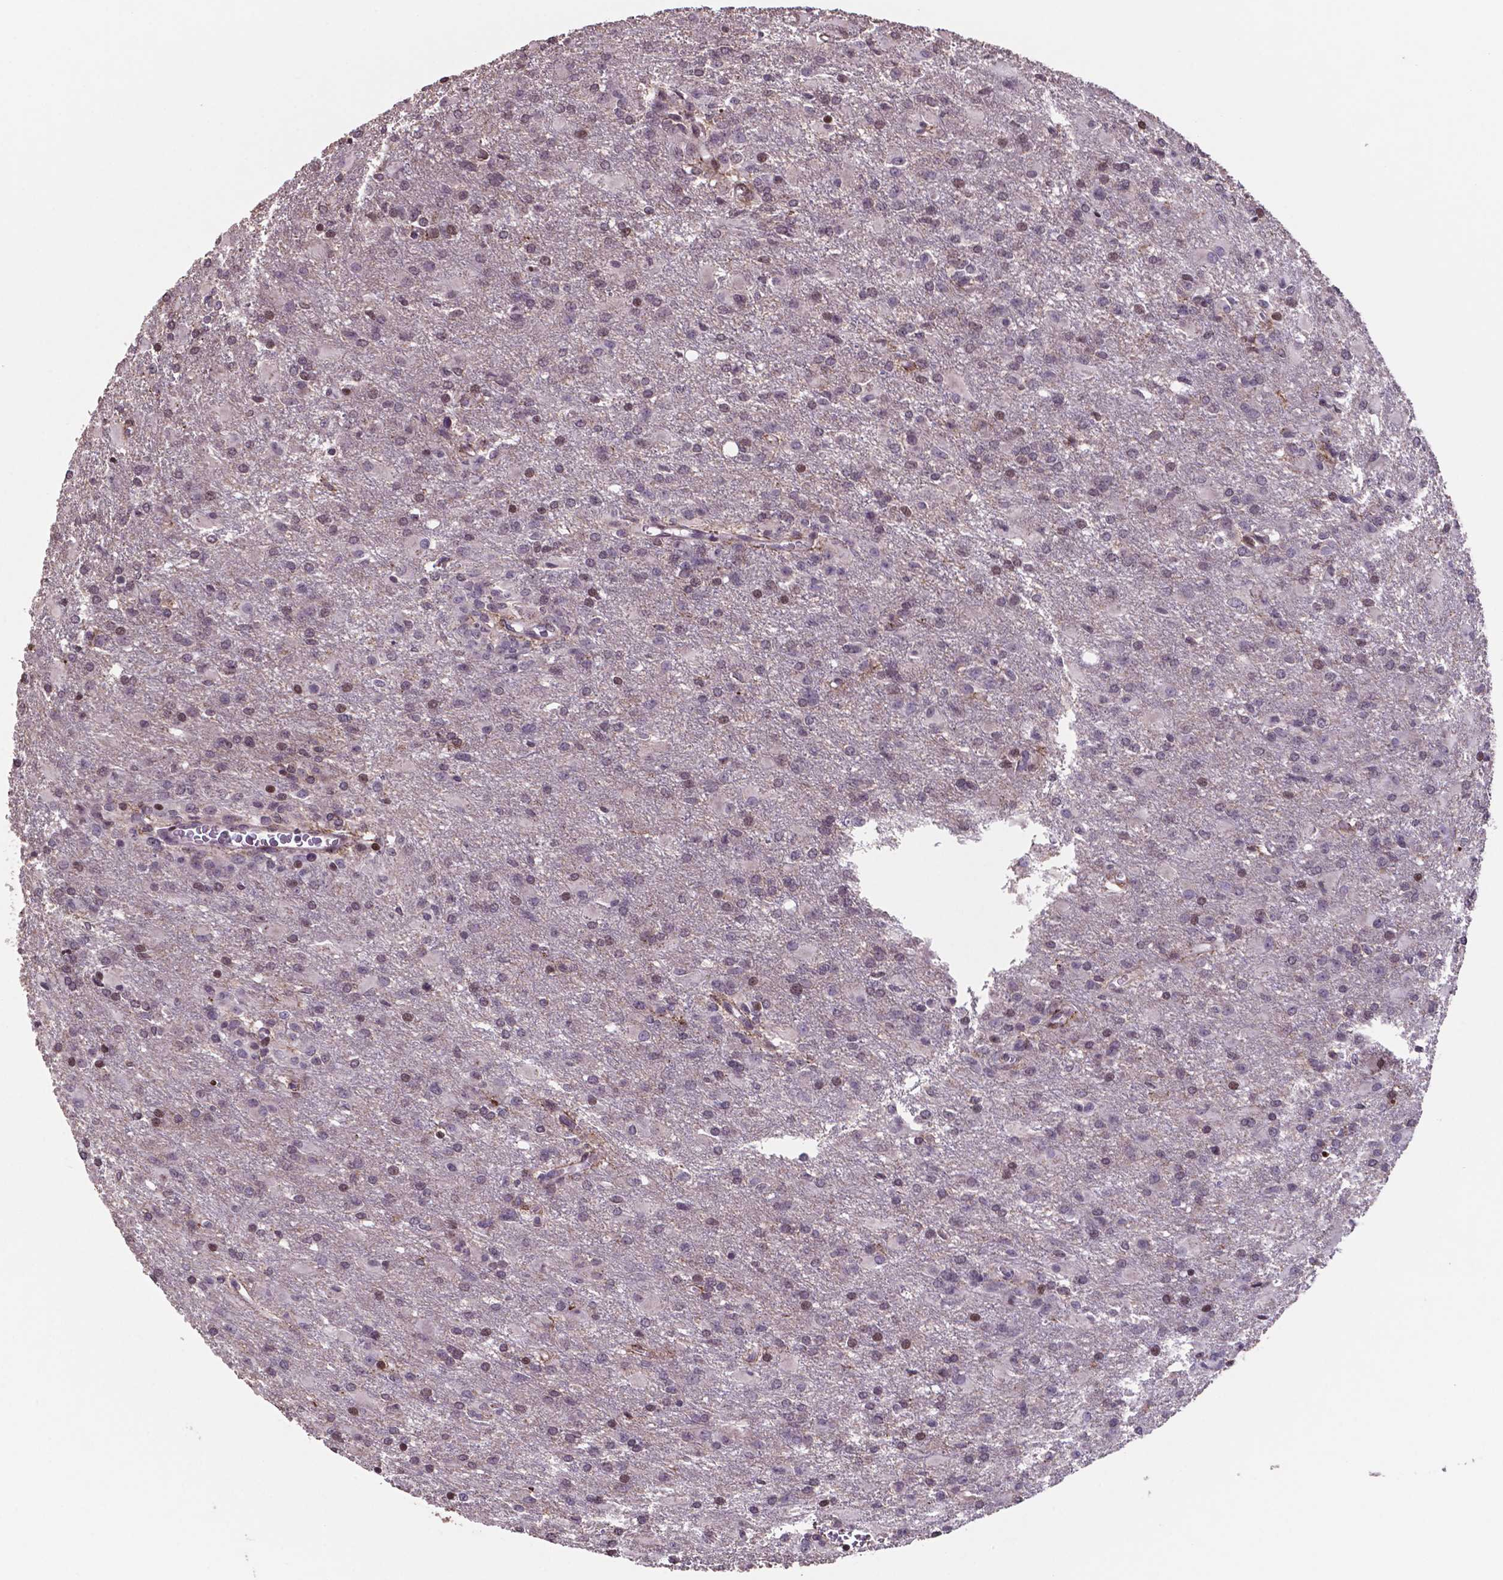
{"staining": {"intensity": "weak", "quantity": "<25%", "location": "nuclear"}, "tissue": "glioma", "cell_type": "Tumor cells", "image_type": "cancer", "snomed": [{"axis": "morphology", "description": "Glioma, malignant, High grade"}, {"axis": "topography", "description": "Brain"}], "caption": "Tumor cells show no significant protein positivity in high-grade glioma (malignant).", "gene": "MLC1", "patient": {"sex": "male", "age": 68}}